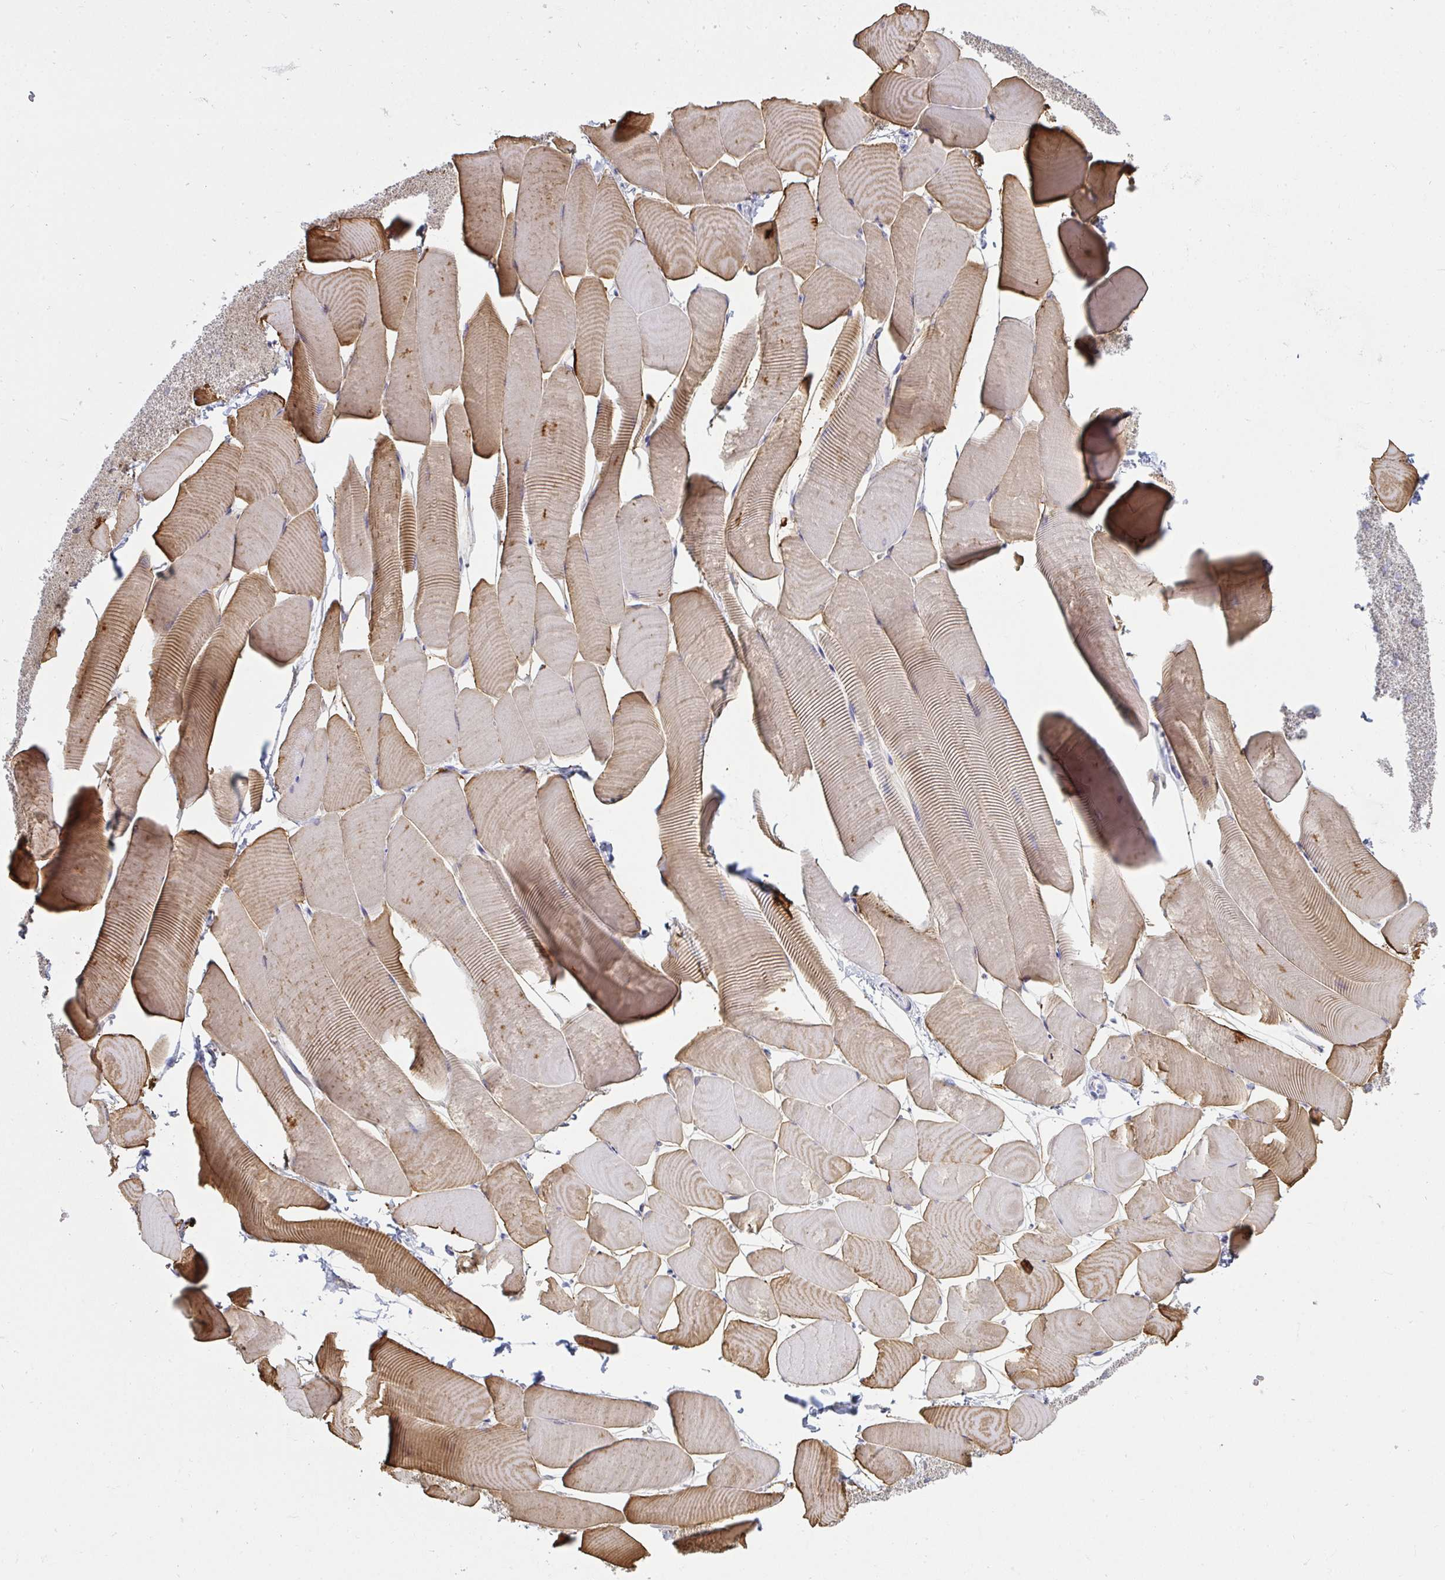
{"staining": {"intensity": "moderate", "quantity": ">75%", "location": "cytoplasmic/membranous"}, "tissue": "skeletal muscle", "cell_type": "Myocytes", "image_type": "normal", "snomed": [{"axis": "morphology", "description": "Normal tissue, NOS"}, {"axis": "topography", "description": "Skeletal muscle"}], "caption": "The photomicrograph displays immunohistochemical staining of normal skeletal muscle. There is moderate cytoplasmic/membranous staining is seen in approximately >75% of myocytes.", "gene": "SHB", "patient": {"sex": "male", "age": 25}}